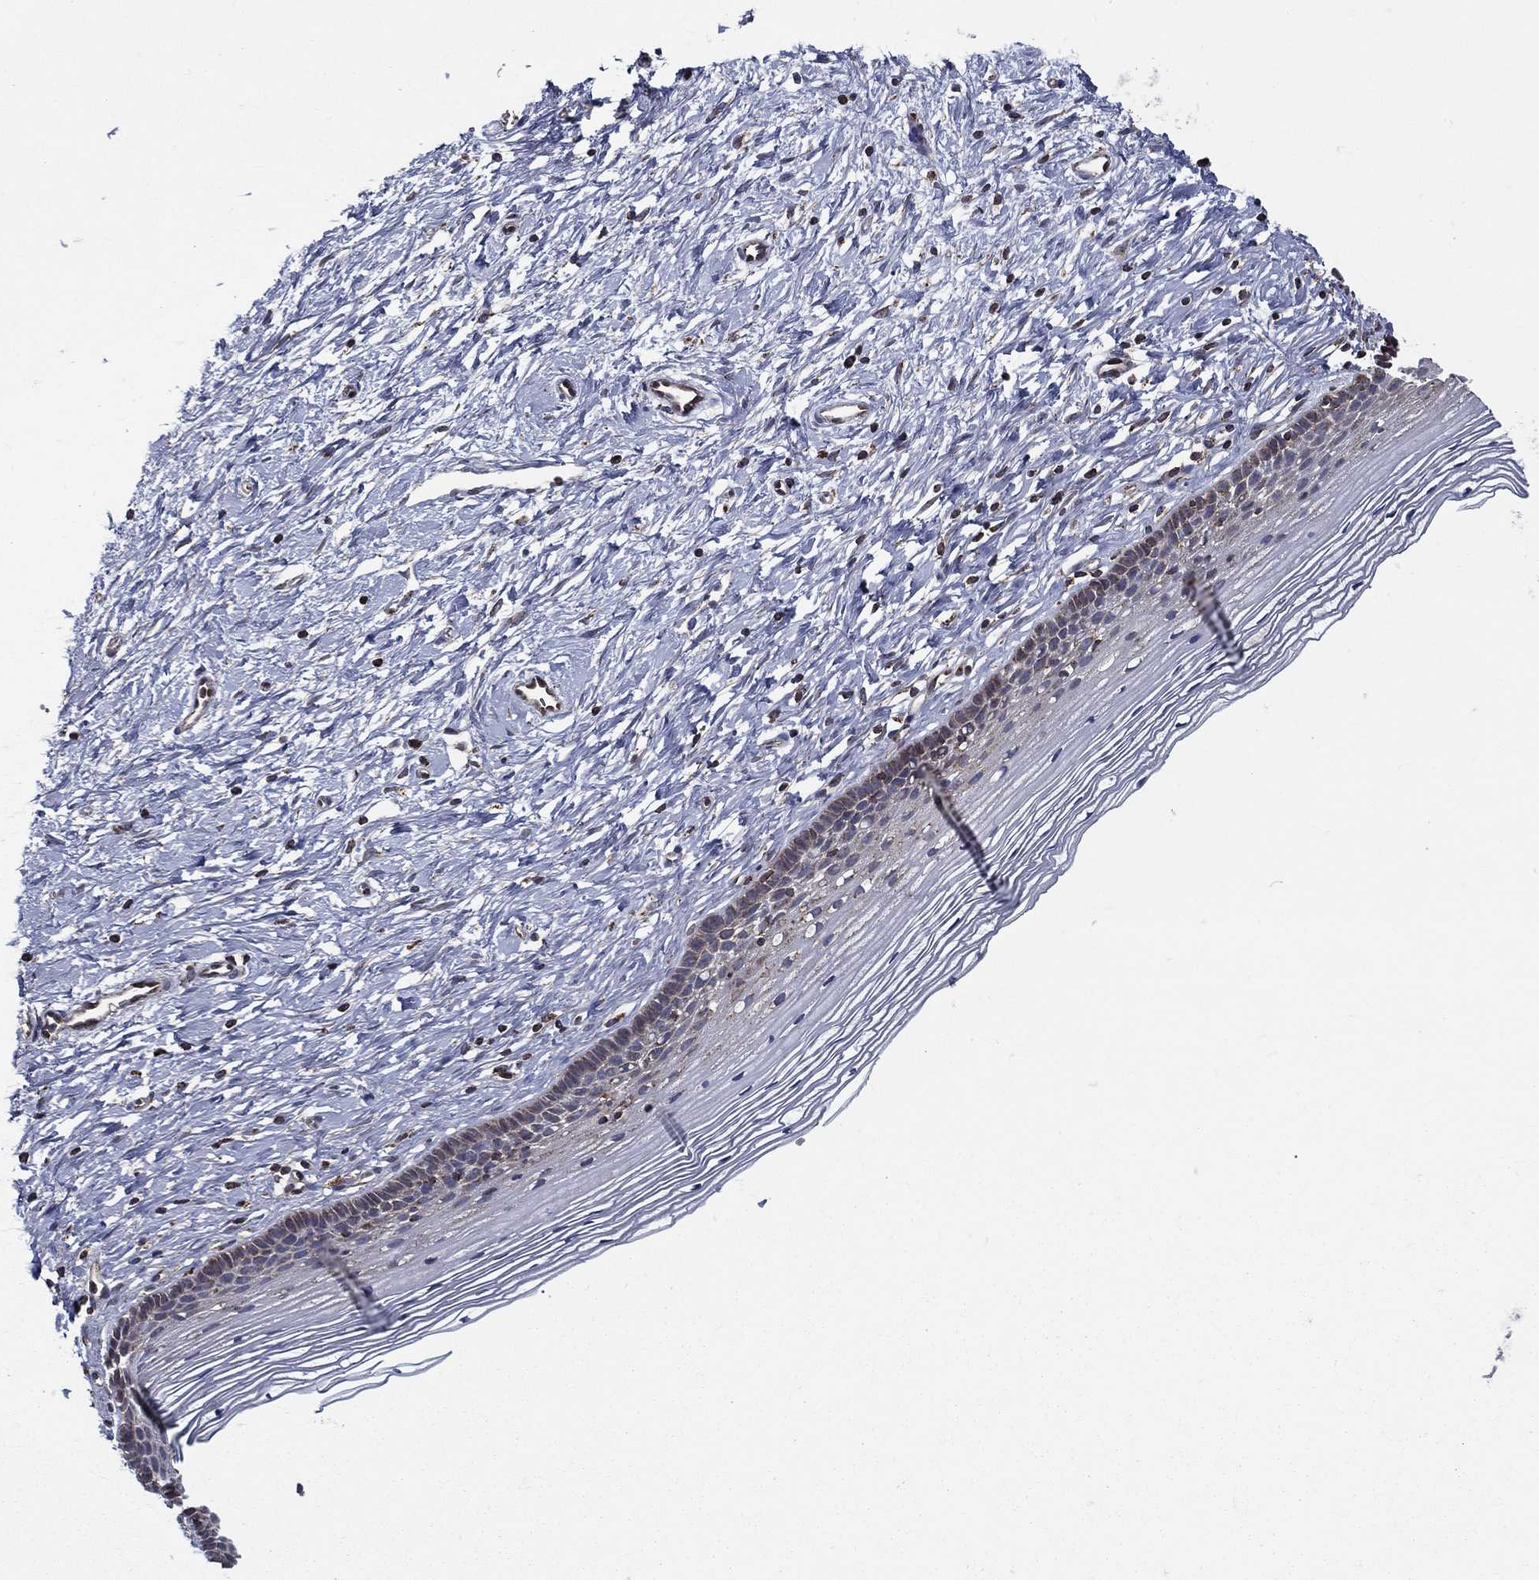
{"staining": {"intensity": "moderate", "quantity": "25%-75%", "location": "cytoplasmic/membranous"}, "tissue": "cervix", "cell_type": "Glandular cells", "image_type": "normal", "snomed": [{"axis": "morphology", "description": "Normal tissue, NOS"}, {"axis": "topography", "description": "Cervix"}], "caption": "Glandular cells show medium levels of moderate cytoplasmic/membranous staining in approximately 25%-75% of cells in benign cervix.", "gene": "ENSG00000288684", "patient": {"sex": "female", "age": 39}}